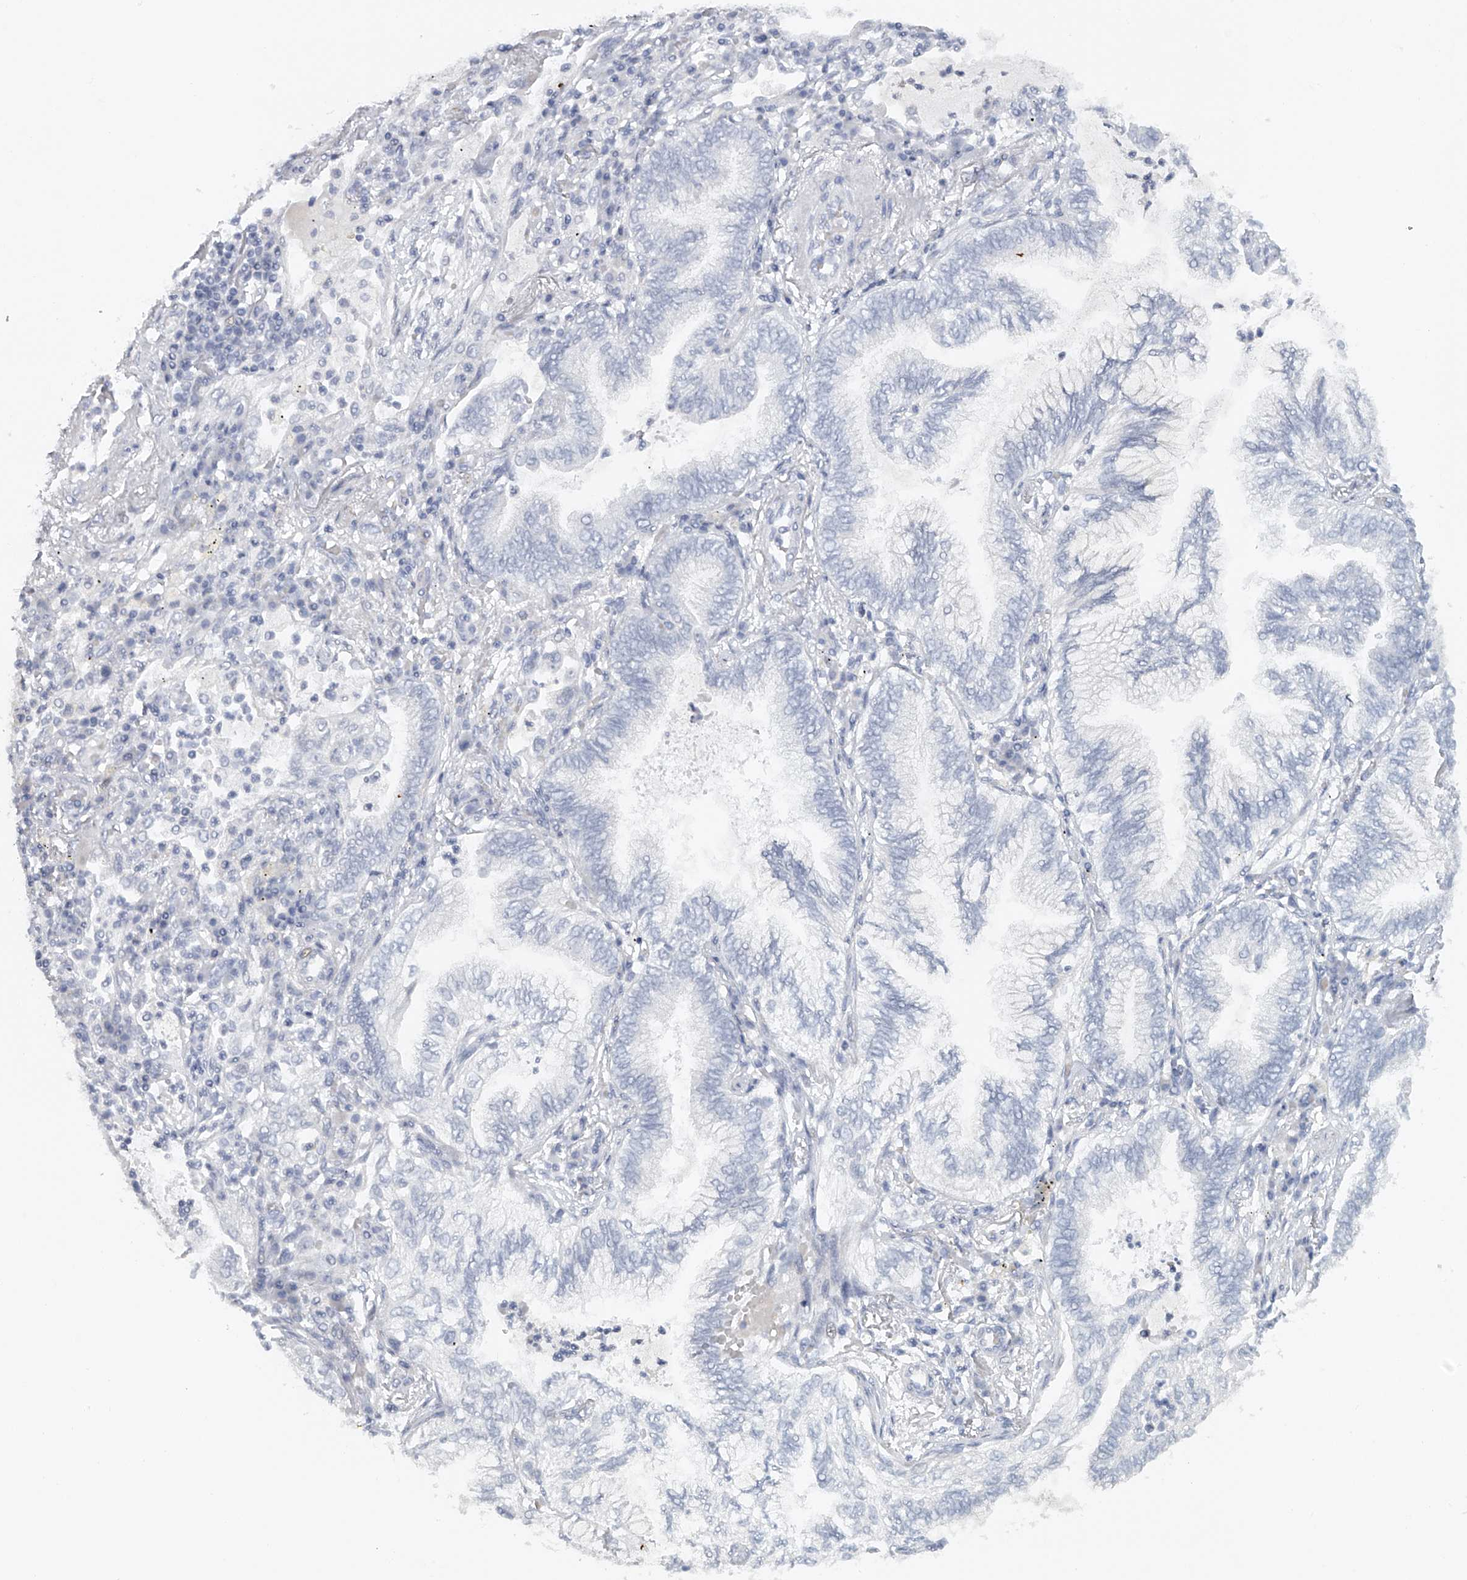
{"staining": {"intensity": "negative", "quantity": "none", "location": "none"}, "tissue": "lung cancer", "cell_type": "Tumor cells", "image_type": "cancer", "snomed": [{"axis": "morphology", "description": "Normal tissue, NOS"}, {"axis": "morphology", "description": "Adenocarcinoma, NOS"}, {"axis": "topography", "description": "Bronchus"}, {"axis": "topography", "description": "Lung"}], "caption": "An IHC photomicrograph of lung cancer is shown. There is no staining in tumor cells of lung cancer.", "gene": "FAT2", "patient": {"sex": "female", "age": 70}}